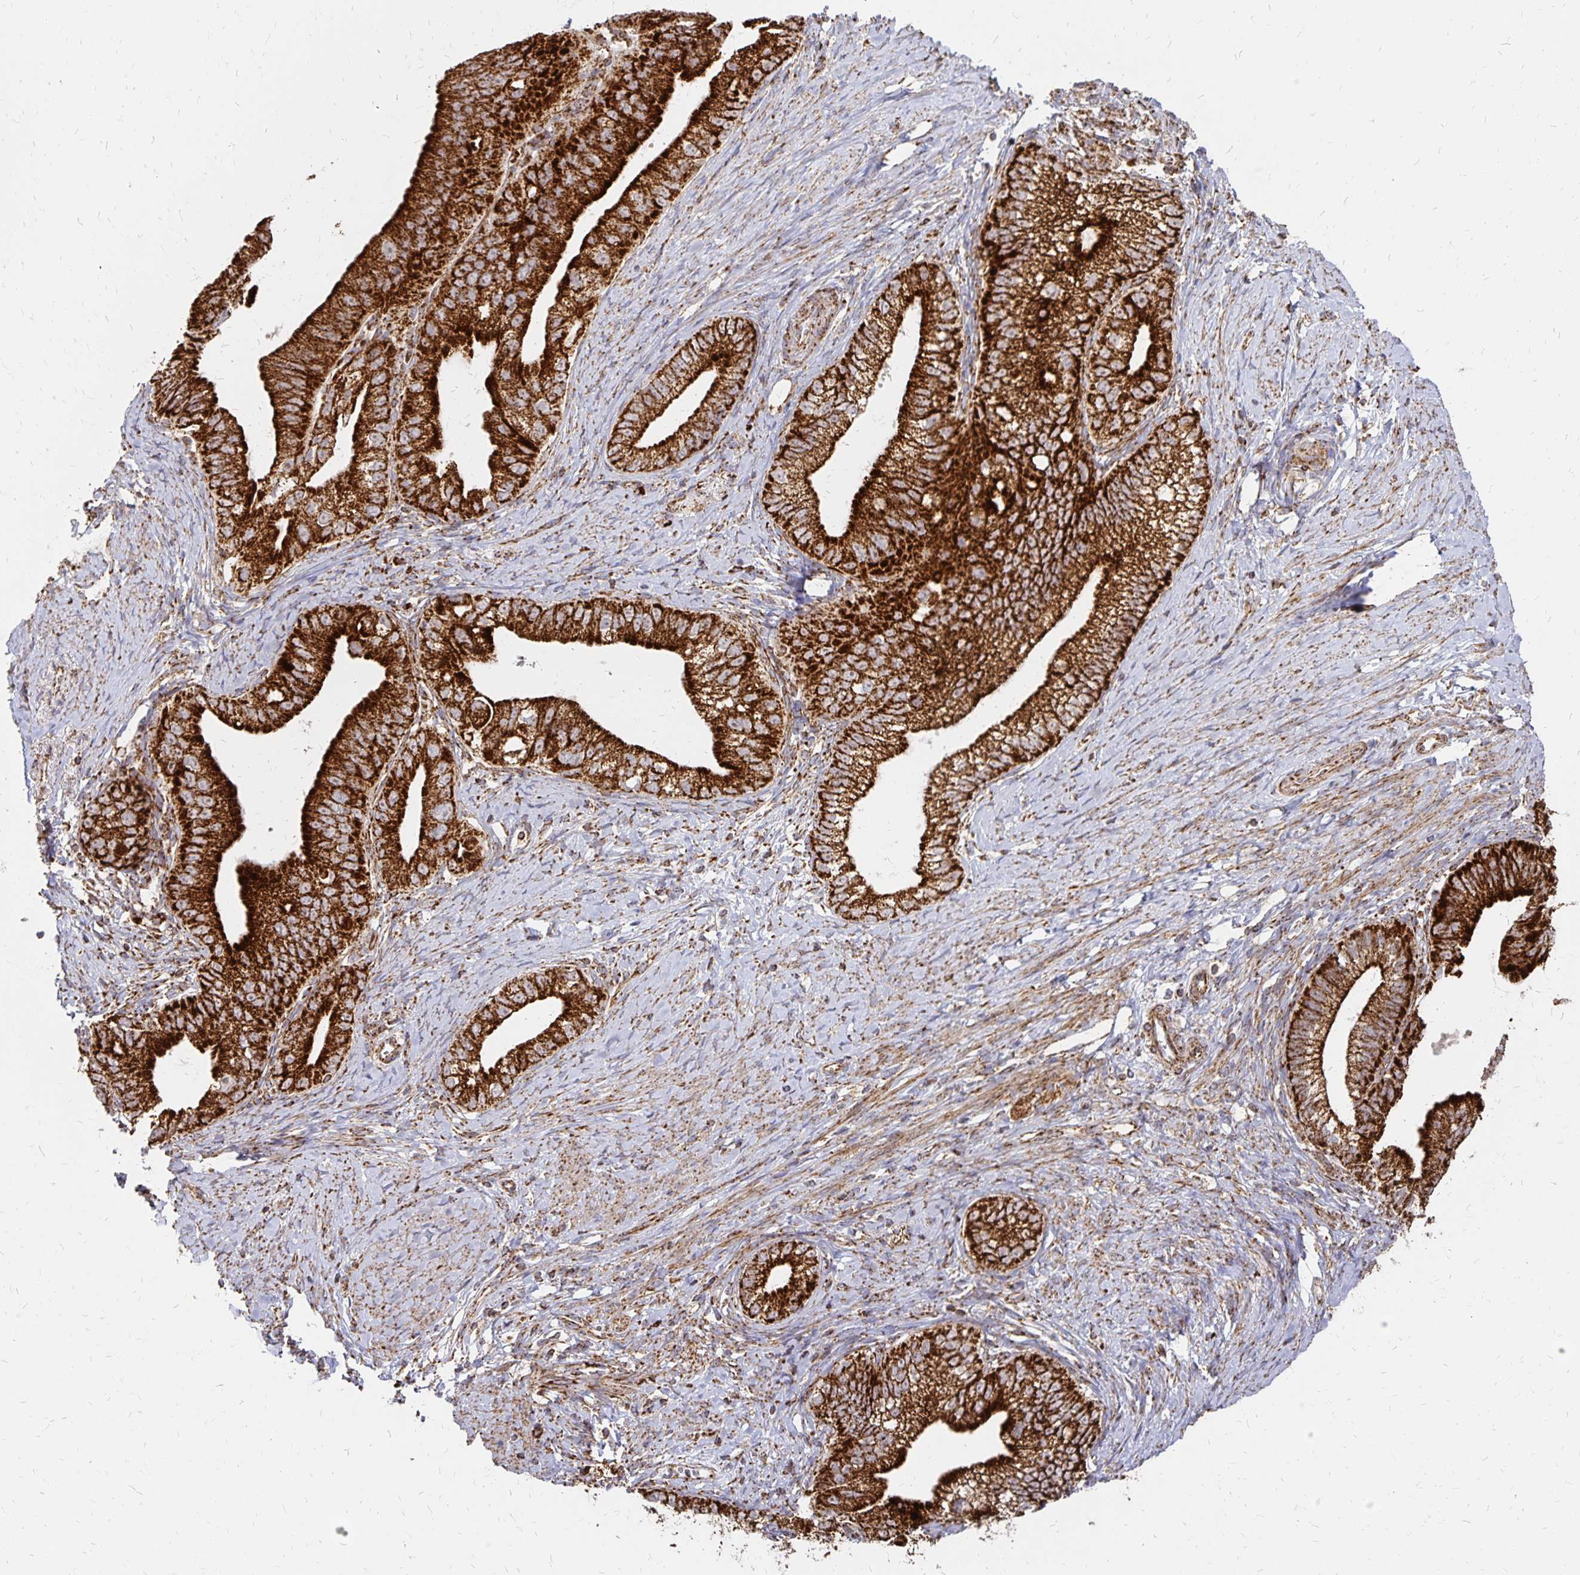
{"staining": {"intensity": "strong", "quantity": ">75%", "location": "cytoplasmic/membranous"}, "tissue": "pancreatic cancer", "cell_type": "Tumor cells", "image_type": "cancer", "snomed": [{"axis": "morphology", "description": "Adenocarcinoma, NOS"}, {"axis": "topography", "description": "Pancreas"}], "caption": "An image showing strong cytoplasmic/membranous positivity in about >75% of tumor cells in pancreatic adenocarcinoma, as visualized by brown immunohistochemical staining.", "gene": "STOML2", "patient": {"sex": "male", "age": 70}}